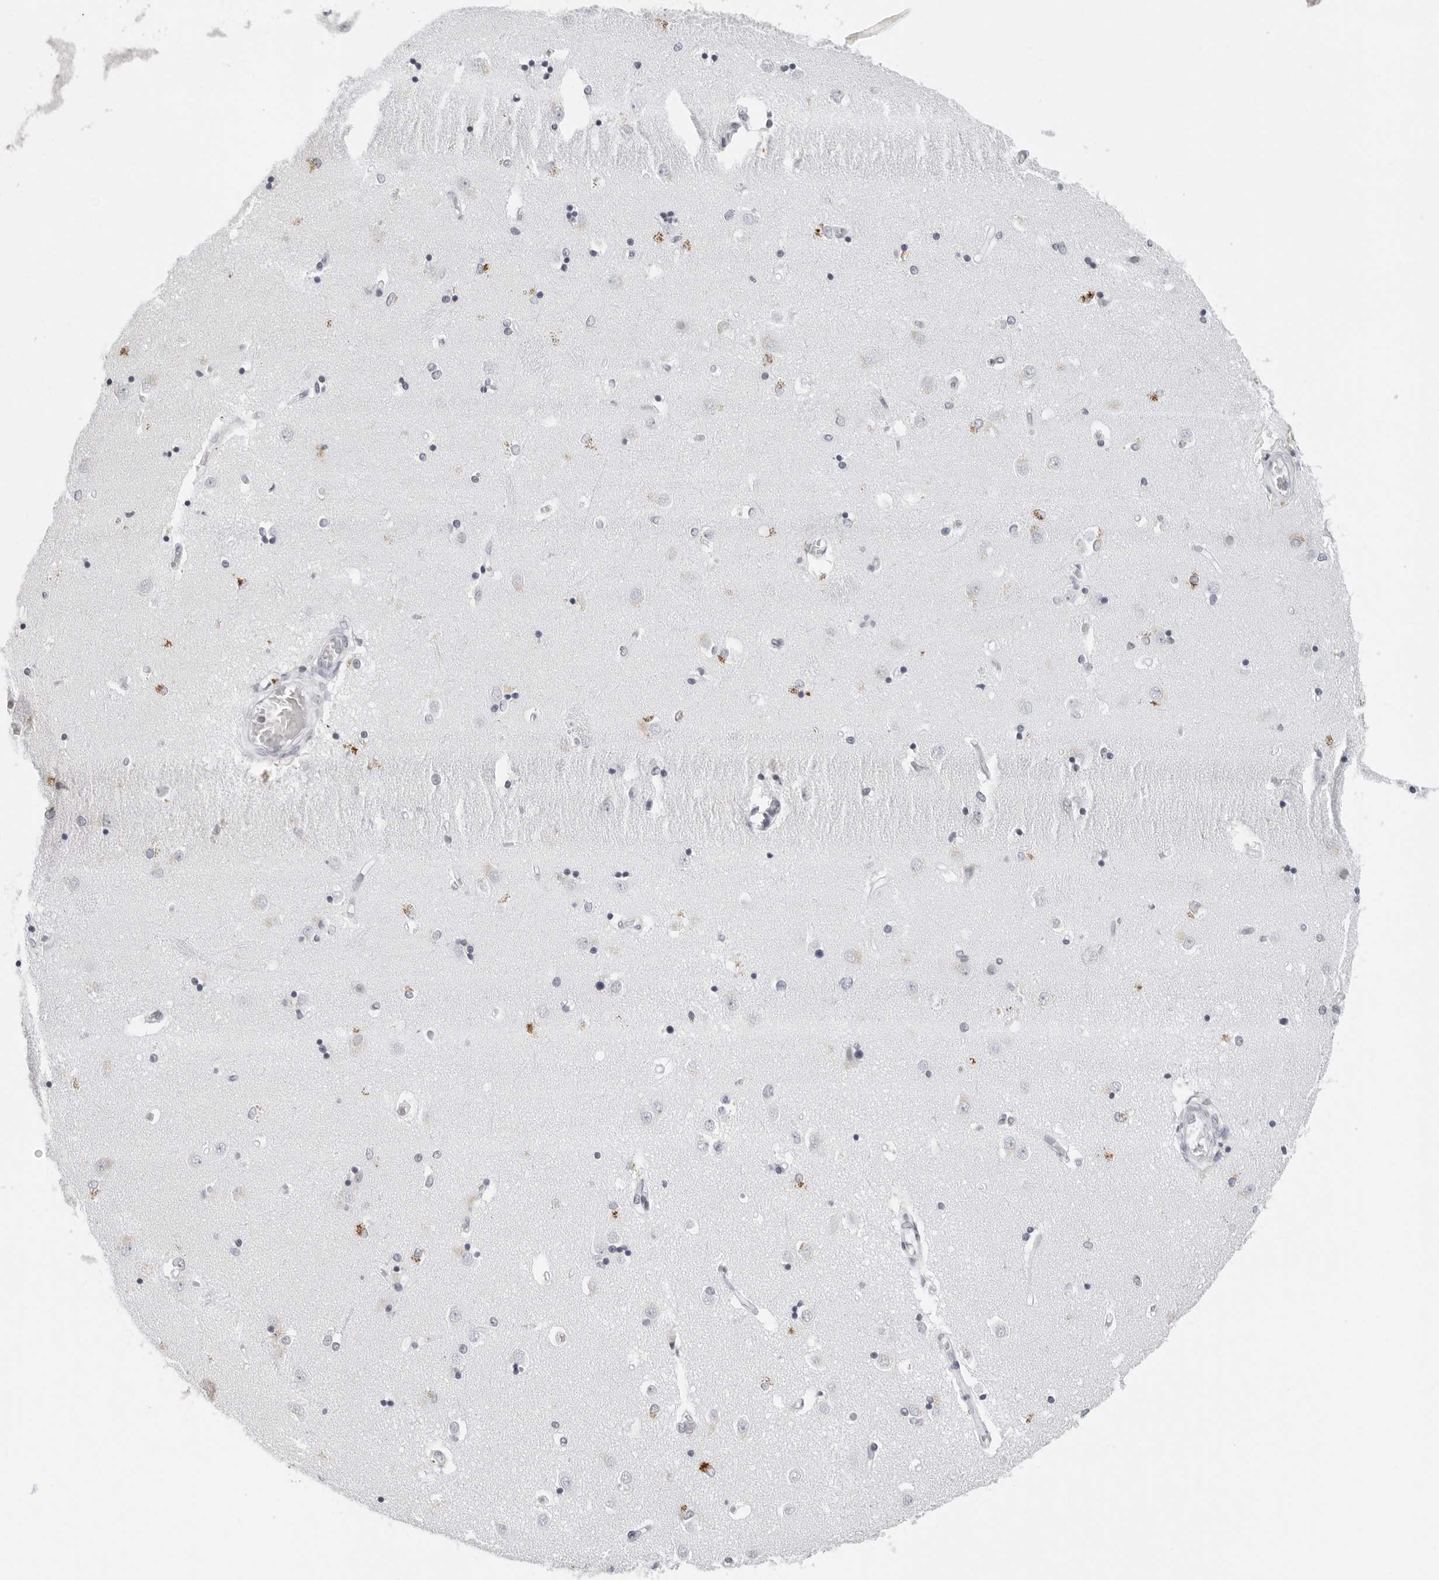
{"staining": {"intensity": "moderate", "quantity": "<25%", "location": "cytoplasmic/membranous"}, "tissue": "caudate", "cell_type": "Glial cells", "image_type": "normal", "snomed": [{"axis": "morphology", "description": "Normal tissue, NOS"}, {"axis": "topography", "description": "Lateral ventricle wall"}], "caption": "IHC of unremarkable human caudate demonstrates low levels of moderate cytoplasmic/membranous staining in about <25% of glial cells. The staining is performed using DAB brown chromogen to label protein expression. The nuclei are counter-stained blue using hematoxylin.", "gene": "FLG2", "patient": {"sex": "male", "age": 45}}